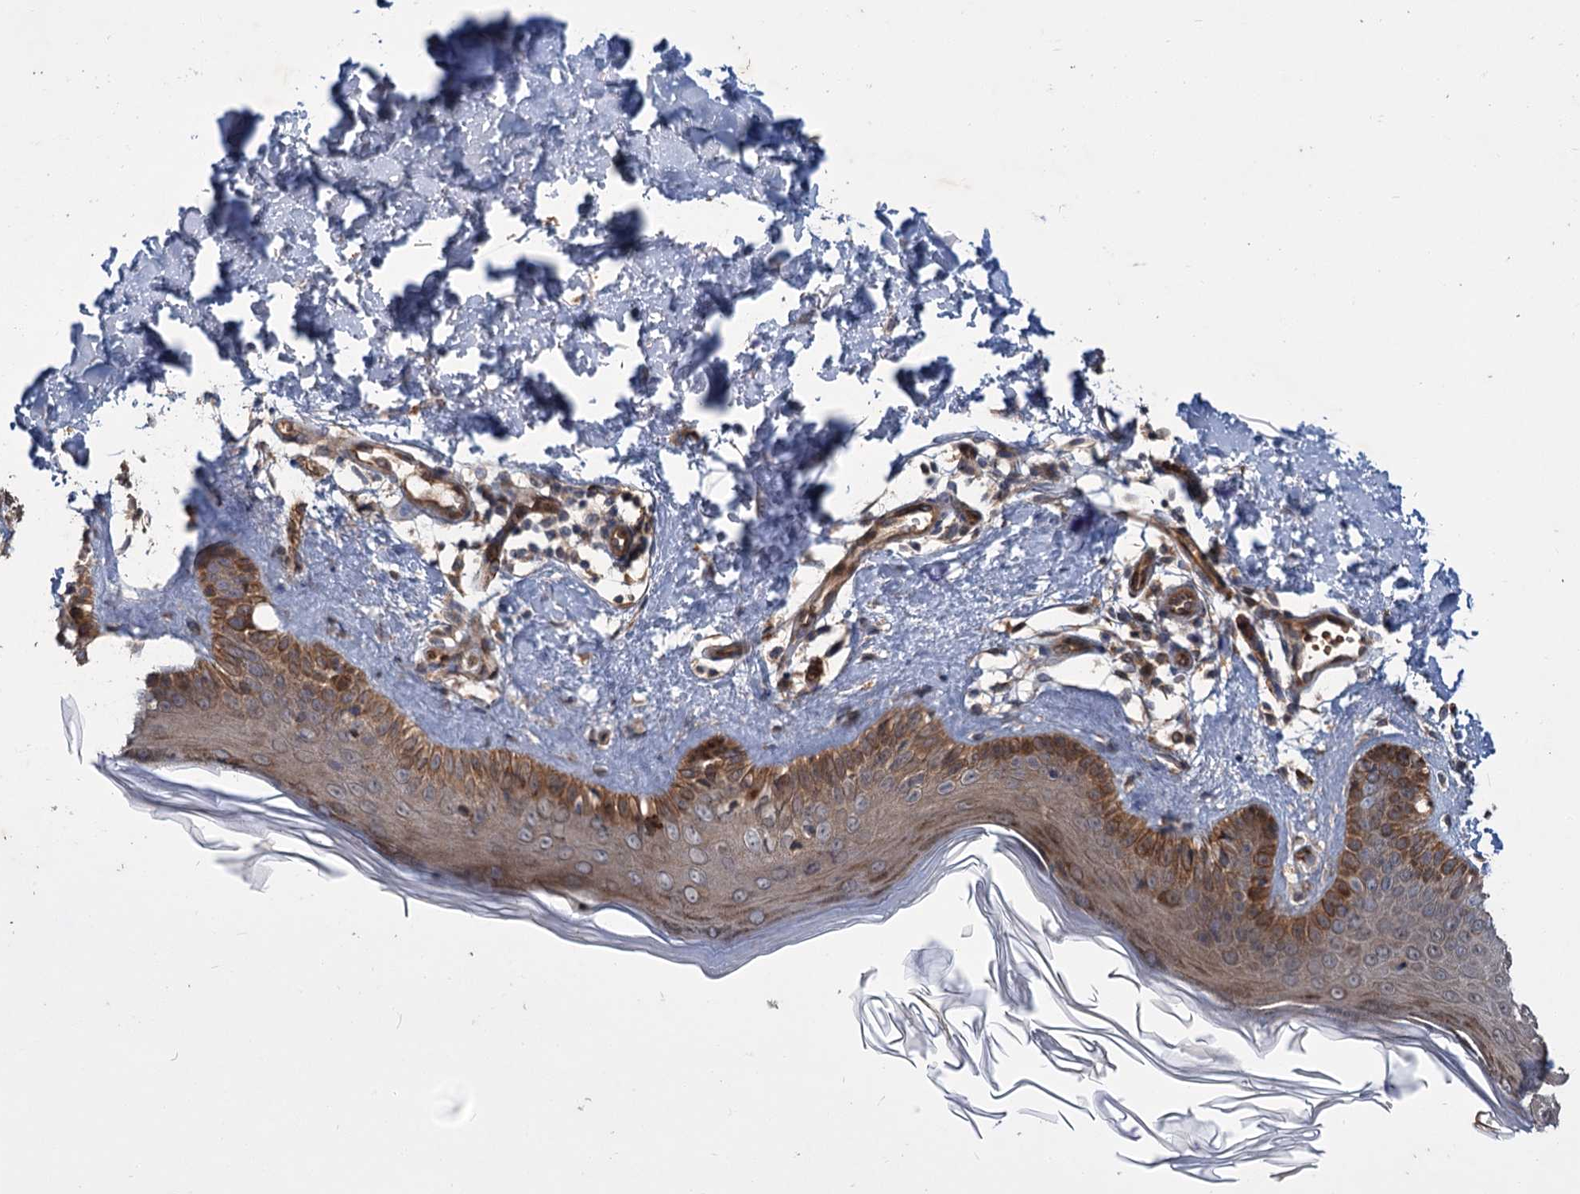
{"staining": {"intensity": "moderate", "quantity": ">75%", "location": "cytoplasmic/membranous"}, "tissue": "skin", "cell_type": "Fibroblasts", "image_type": "normal", "snomed": [{"axis": "morphology", "description": "Normal tissue, NOS"}, {"axis": "topography", "description": "Skin"}], "caption": "Human skin stained with a protein marker demonstrates moderate staining in fibroblasts.", "gene": "PKN2", "patient": {"sex": "male", "age": 52}}